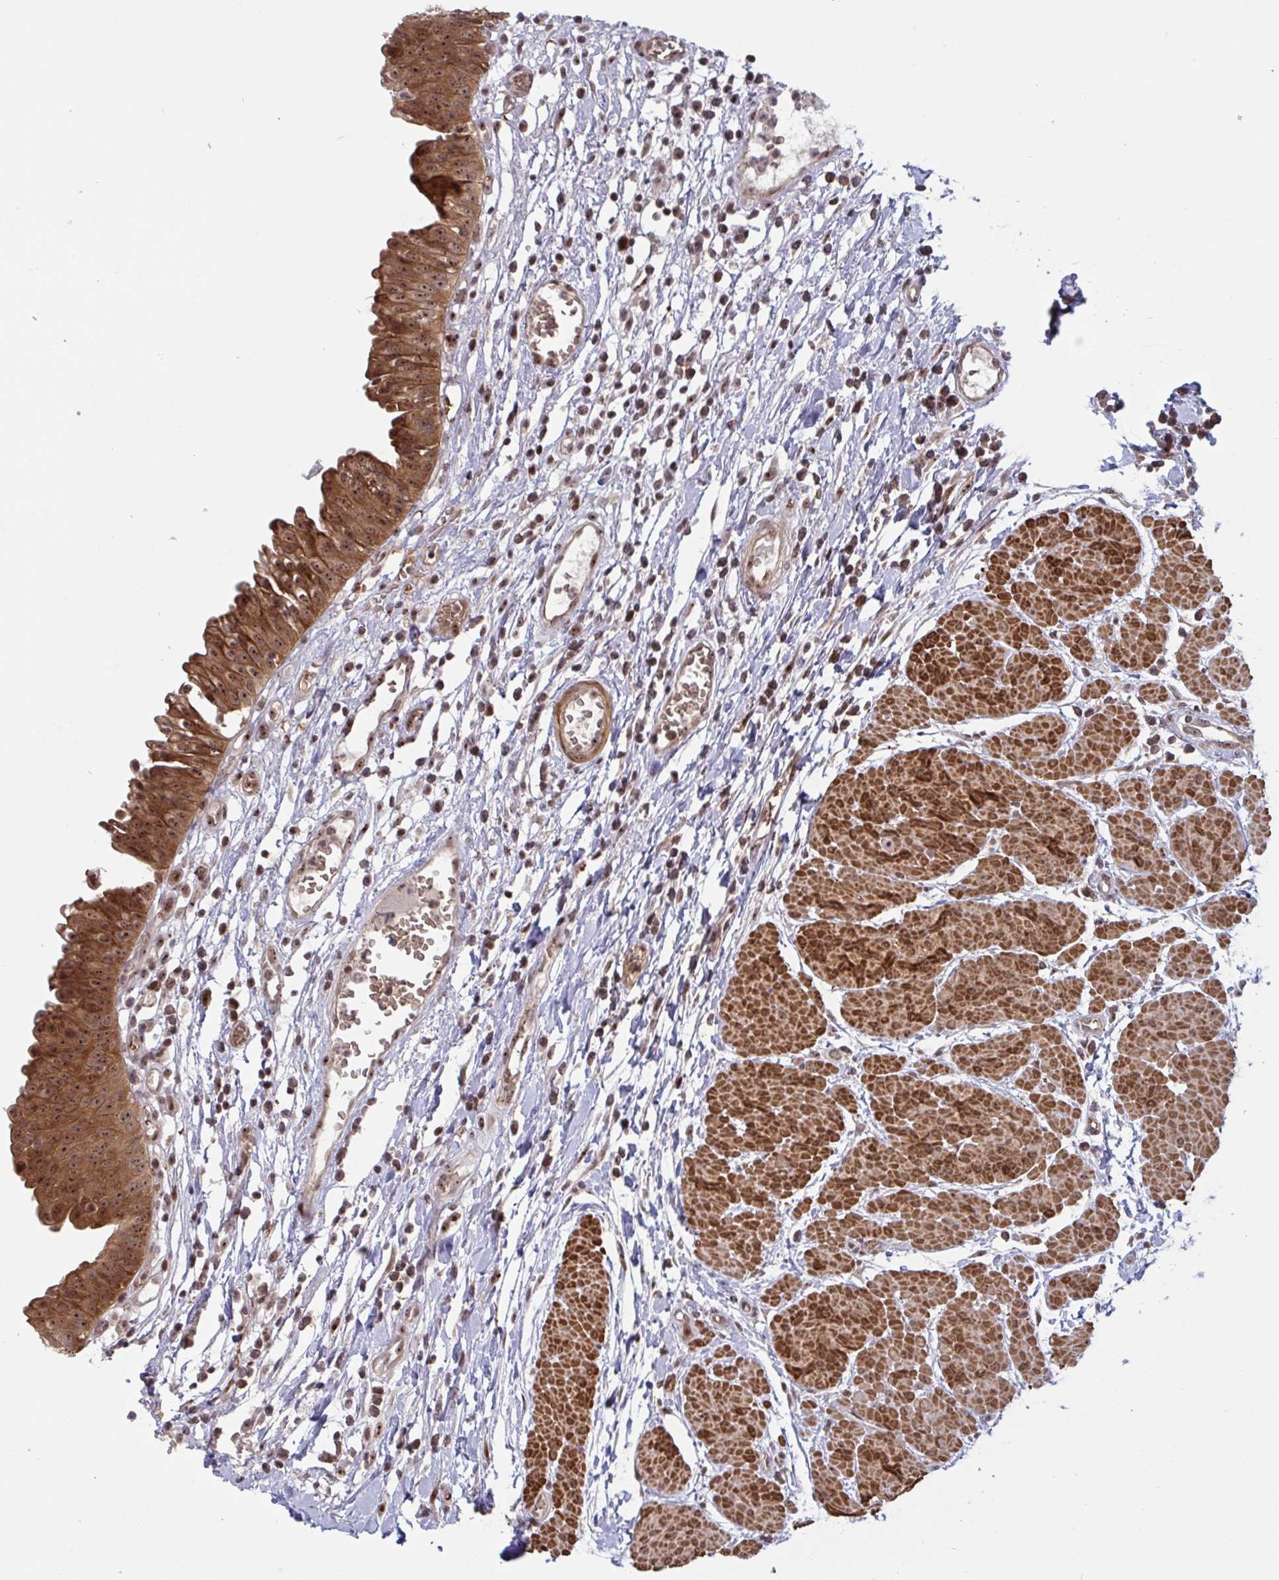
{"staining": {"intensity": "strong", "quantity": ">75%", "location": "cytoplasmic/membranous,nuclear"}, "tissue": "urinary bladder", "cell_type": "Urothelial cells", "image_type": "normal", "snomed": [{"axis": "morphology", "description": "Normal tissue, NOS"}, {"axis": "topography", "description": "Urinary bladder"}], "caption": "Immunohistochemical staining of normal human urinary bladder exhibits >75% levels of strong cytoplasmic/membranous,nuclear protein staining in about >75% of urothelial cells.", "gene": "NLRP13", "patient": {"sex": "male", "age": 64}}